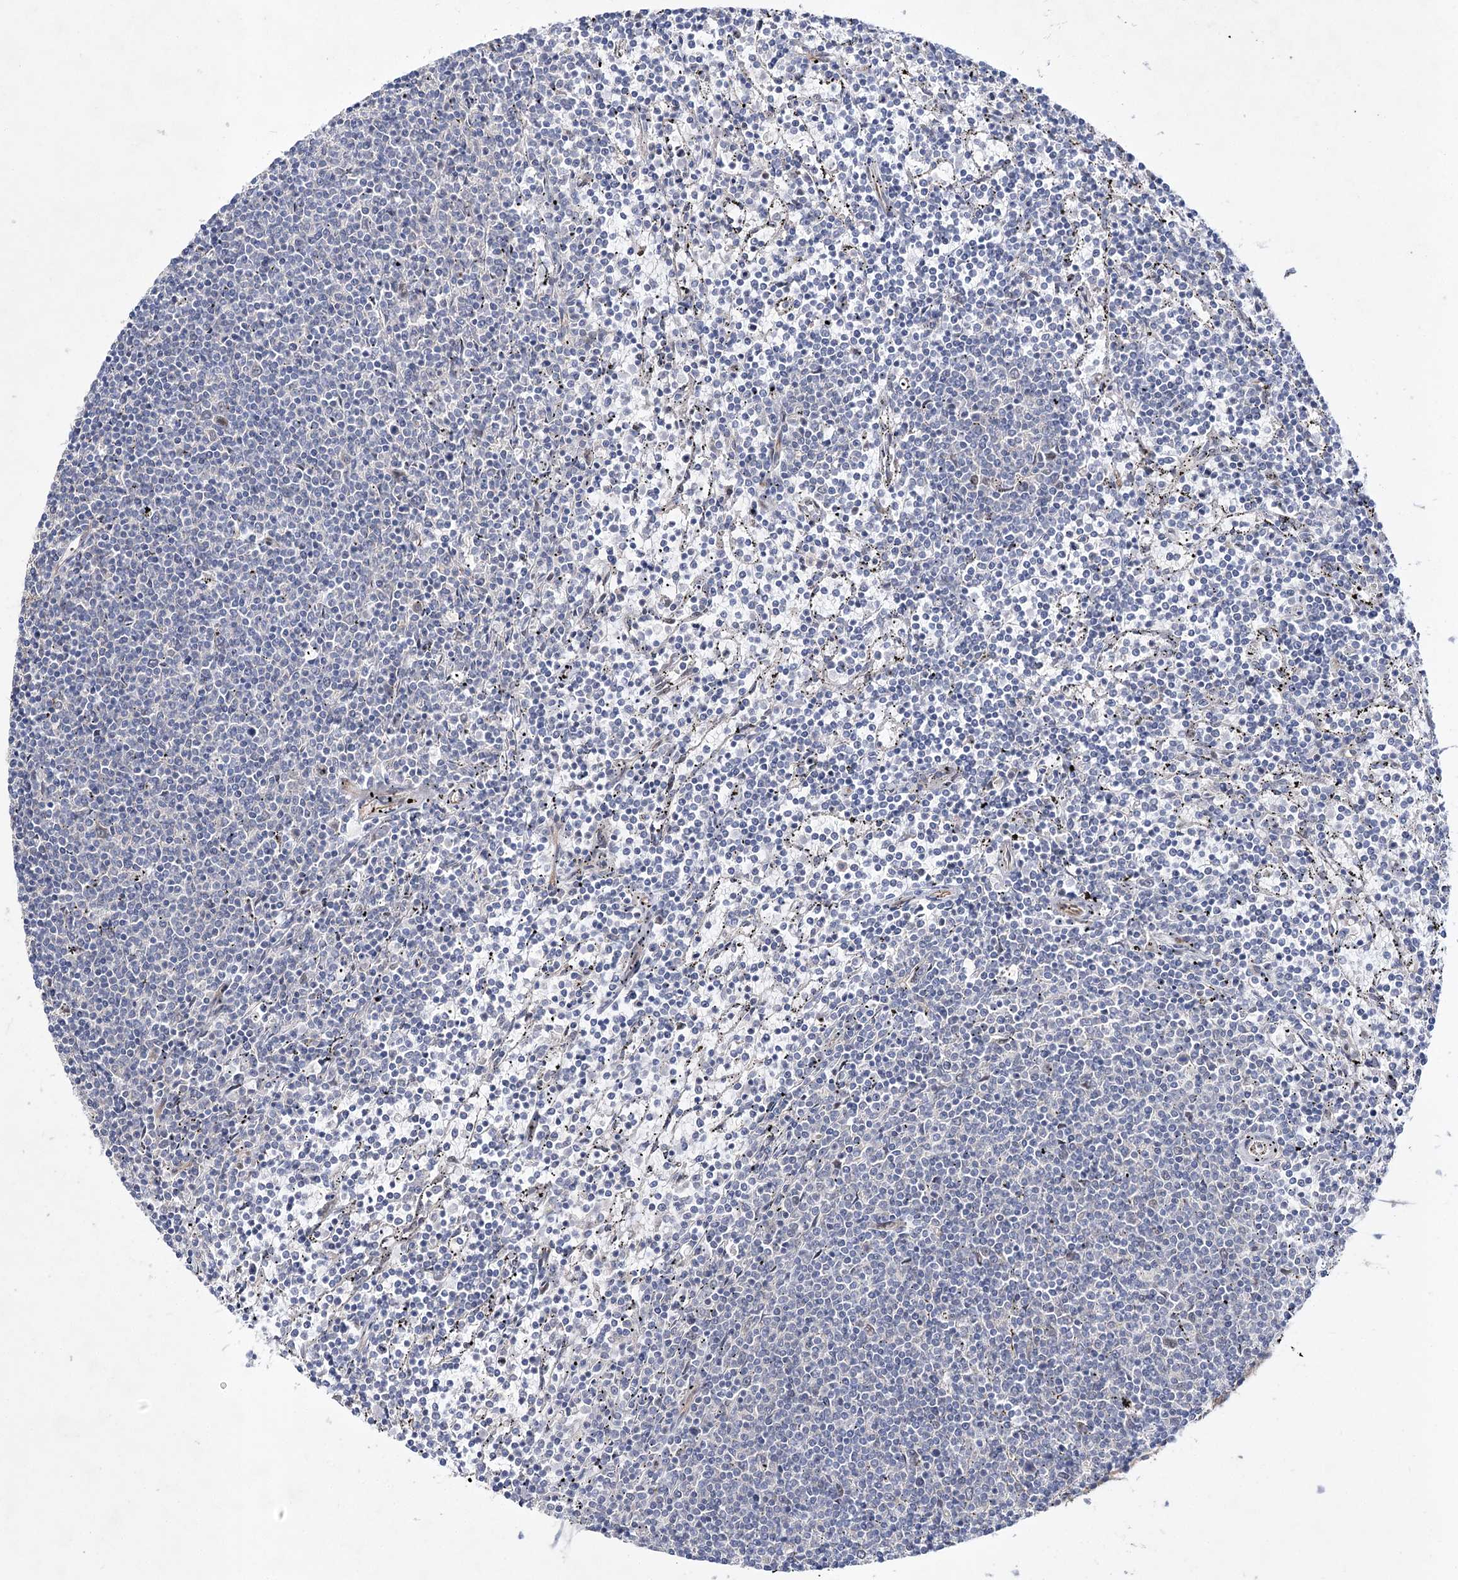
{"staining": {"intensity": "negative", "quantity": "none", "location": "none"}, "tissue": "lymphoma", "cell_type": "Tumor cells", "image_type": "cancer", "snomed": [{"axis": "morphology", "description": "Malignant lymphoma, non-Hodgkin's type, Low grade"}, {"axis": "topography", "description": "Spleen"}], "caption": "This is an IHC image of human malignant lymphoma, non-Hodgkin's type (low-grade). There is no positivity in tumor cells.", "gene": "ARHGAP32", "patient": {"sex": "female", "age": 50}}